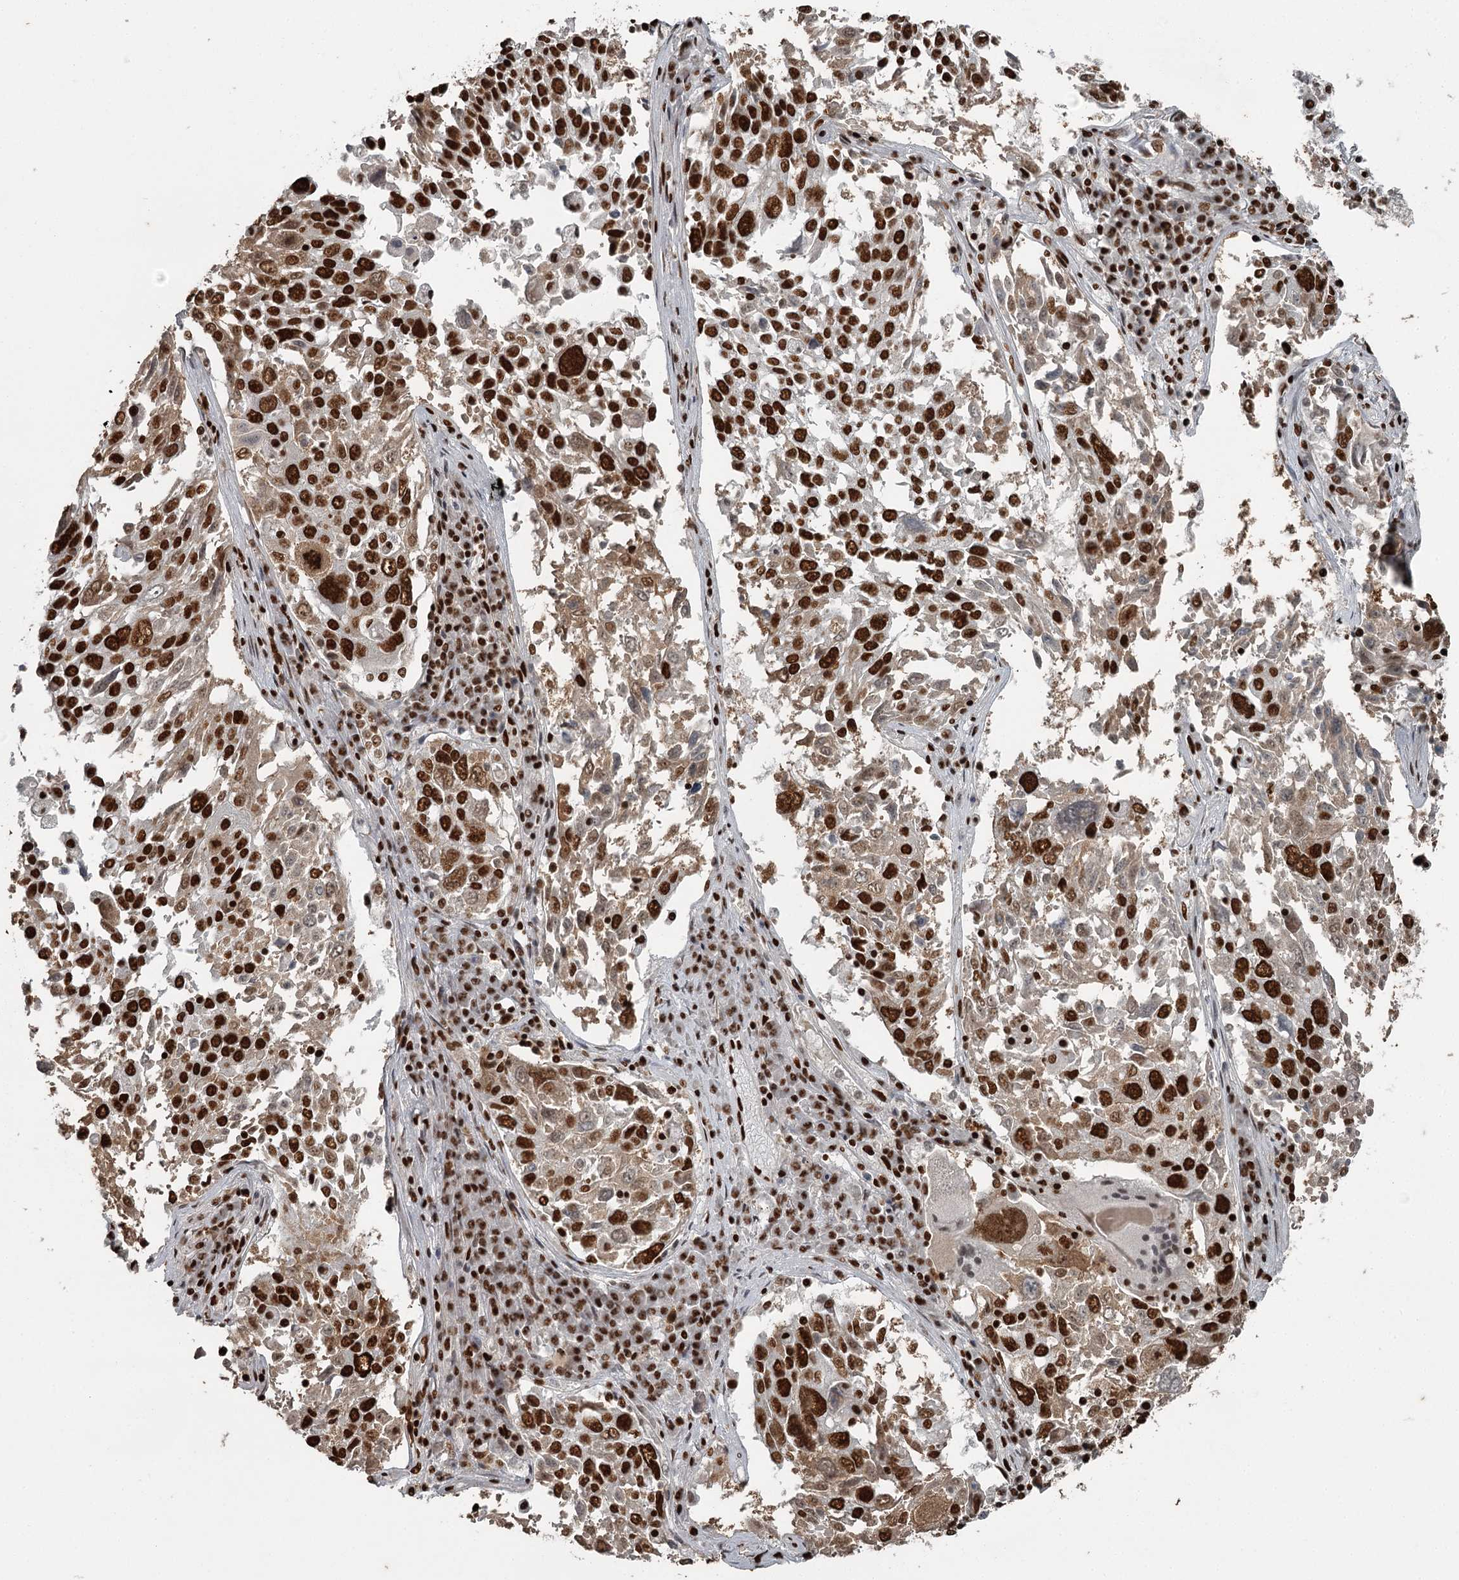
{"staining": {"intensity": "strong", "quantity": ">75%", "location": "nuclear"}, "tissue": "lung cancer", "cell_type": "Tumor cells", "image_type": "cancer", "snomed": [{"axis": "morphology", "description": "Squamous cell carcinoma, NOS"}, {"axis": "topography", "description": "Lung"}], "caption": "Immunohistochemical staining of lung squamous cell carcinoma demonstrates high levels of strong nuclear expression in about >75% of tumor cells. Nuclei are stained in blue.", "gene": "RBBP7", "patient": {"sex": "male", "age": 65}}